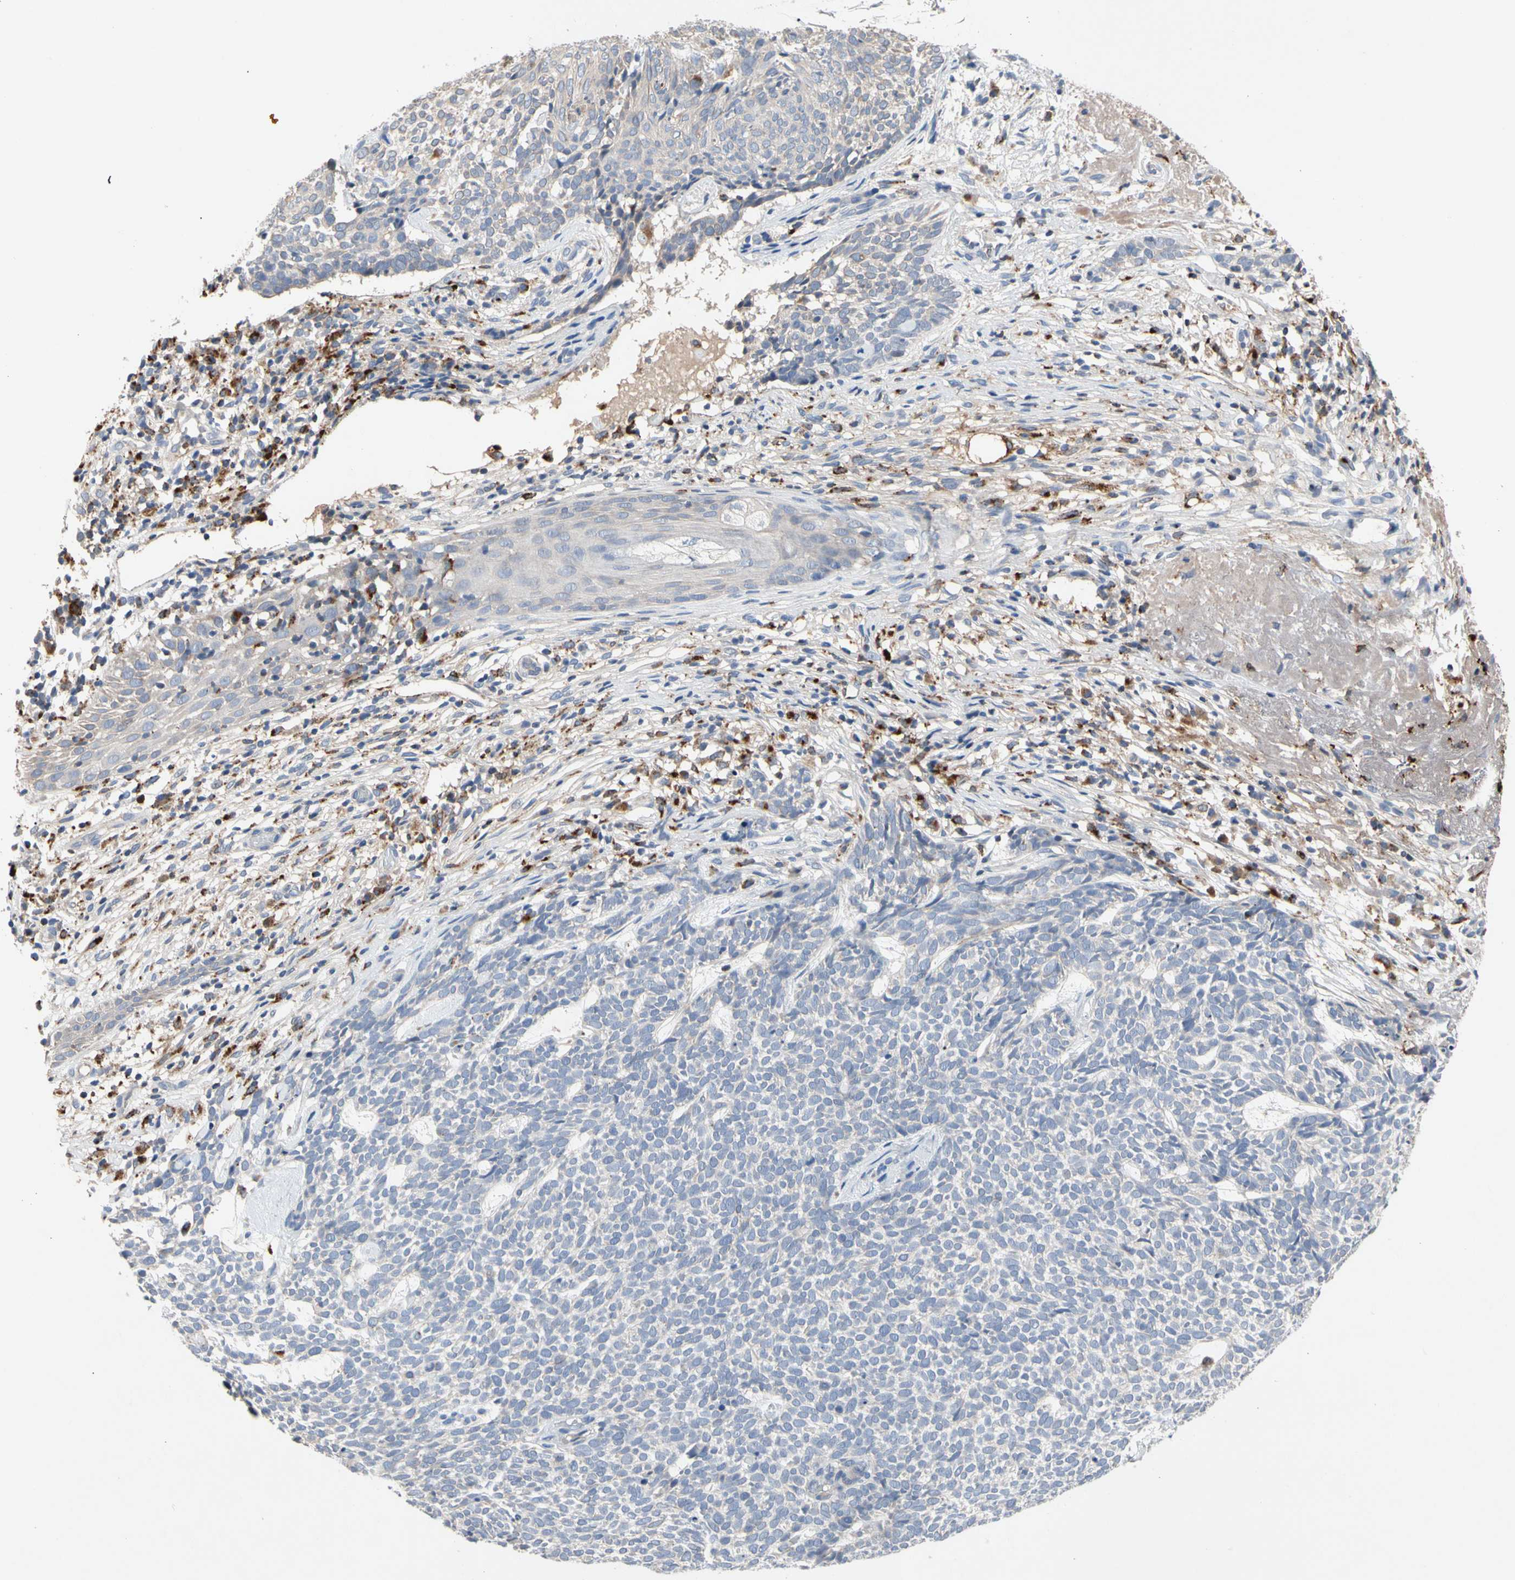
{"staining": {"intensity": "negative", "quantity": "none", "location": "none"}, "tissue": "skin cancer", "cell_type": "Tumor cells", "image_type": "cancer", "snomed": [{"axis": "morphology", "description": "Basal cell carcinoma"}, {"axis": "topography", "description": "Skin"}], "caption": "Basal cell carcinoma (skin) was stained to show a protein in brown. There is no significant expression in tumor cells.", "gene": "ADA2", "patient": {"sex": "female", "age": 84}}